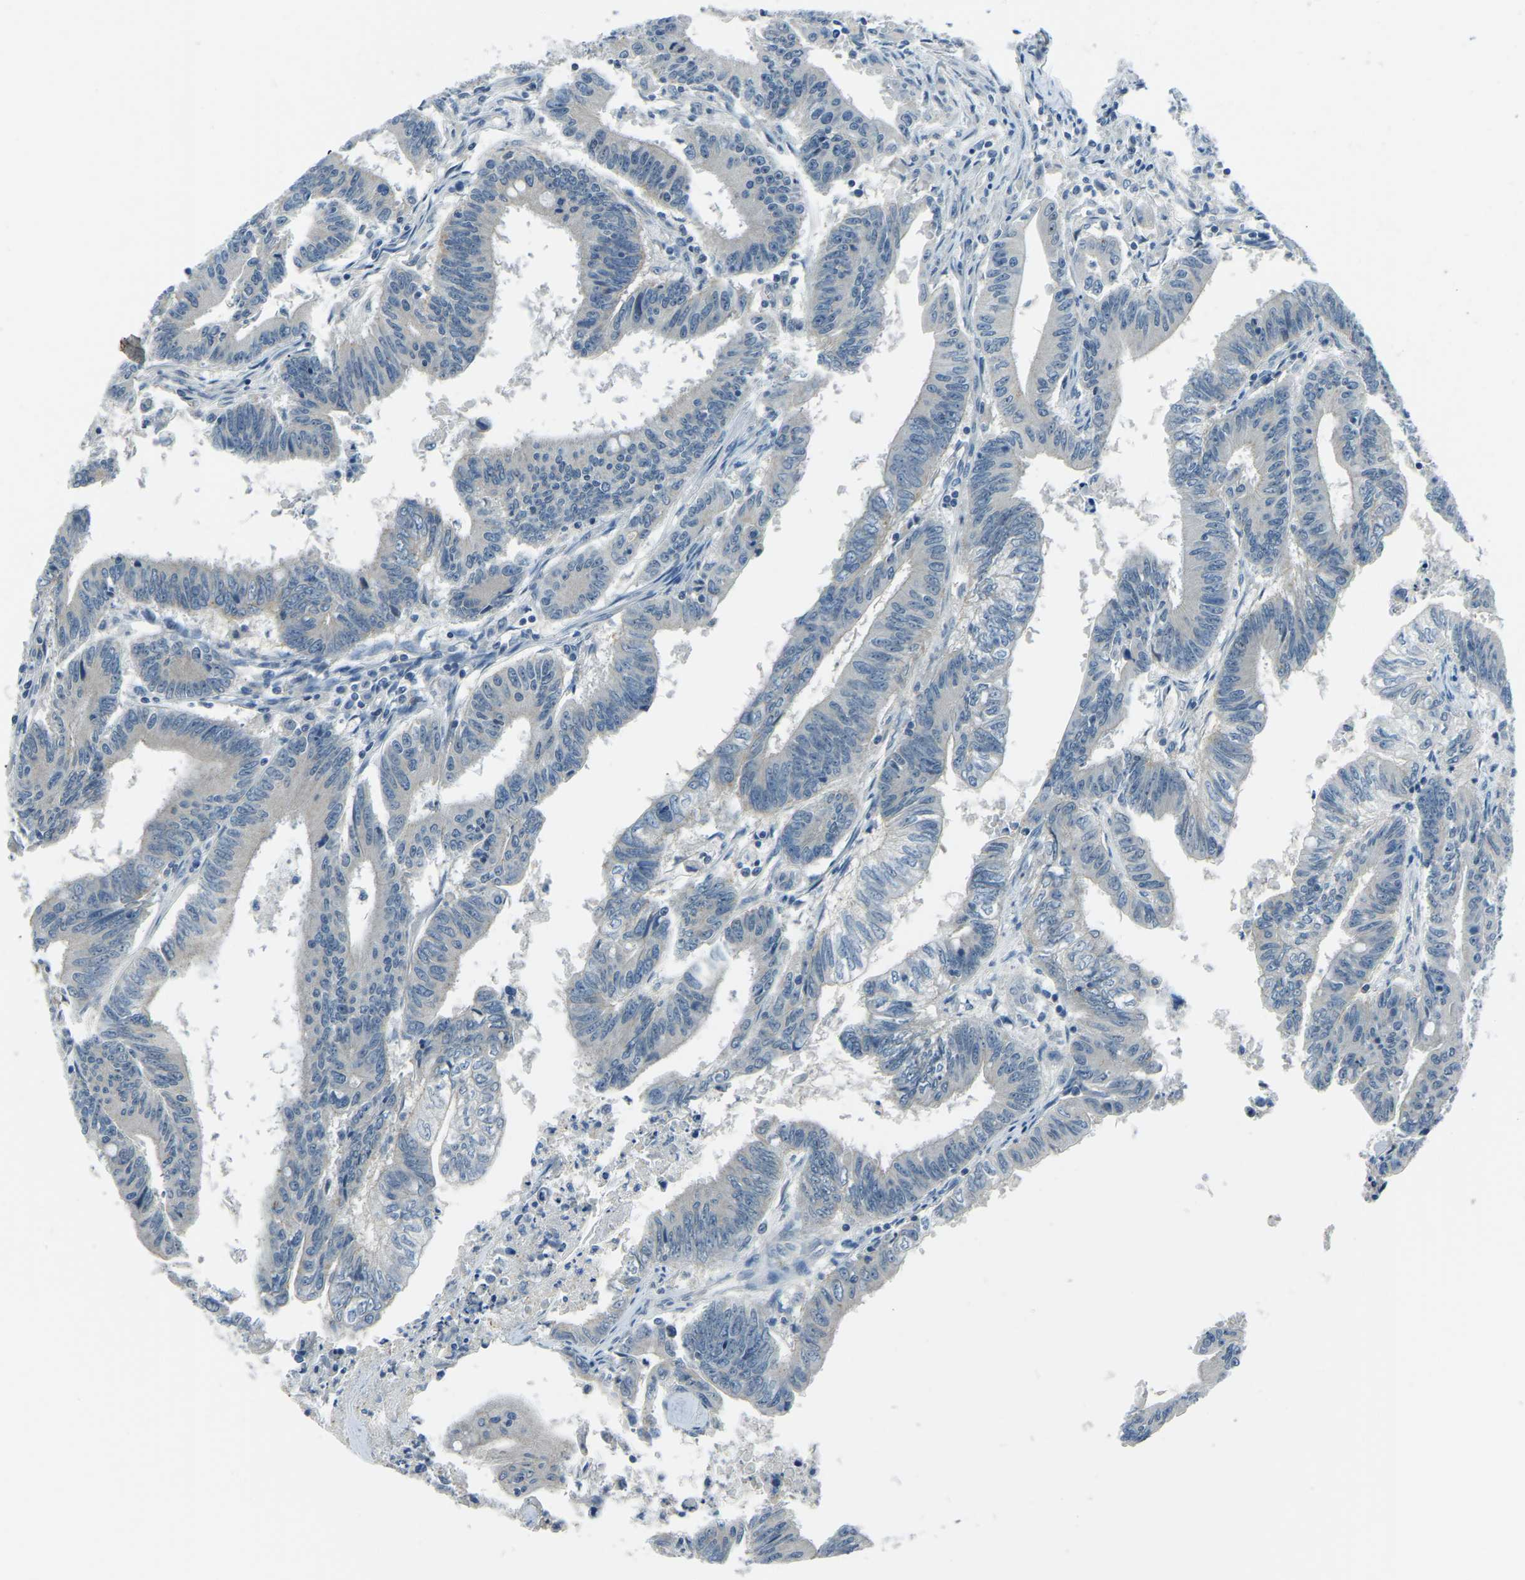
{"staining": {"intensity": "weak", "quantity": "<25%", "location": "nuclear"}, "tissue": "colorectal cancer", "cell_type": "Tumor cells", "image_type": "cancer", "snomed": [{"axis": "morphology", "description": "Adenocarcinoma, NOS"}, {"axis": "topography", "description": "Colon"}], "caption": "A high-resolution image shows IHC staining of adenocarcinoma (colorectal), which exhibits no significant positivity in tumor cells.", "gene": "RRP1", "patient": {"sex": "male", "age": 45}}